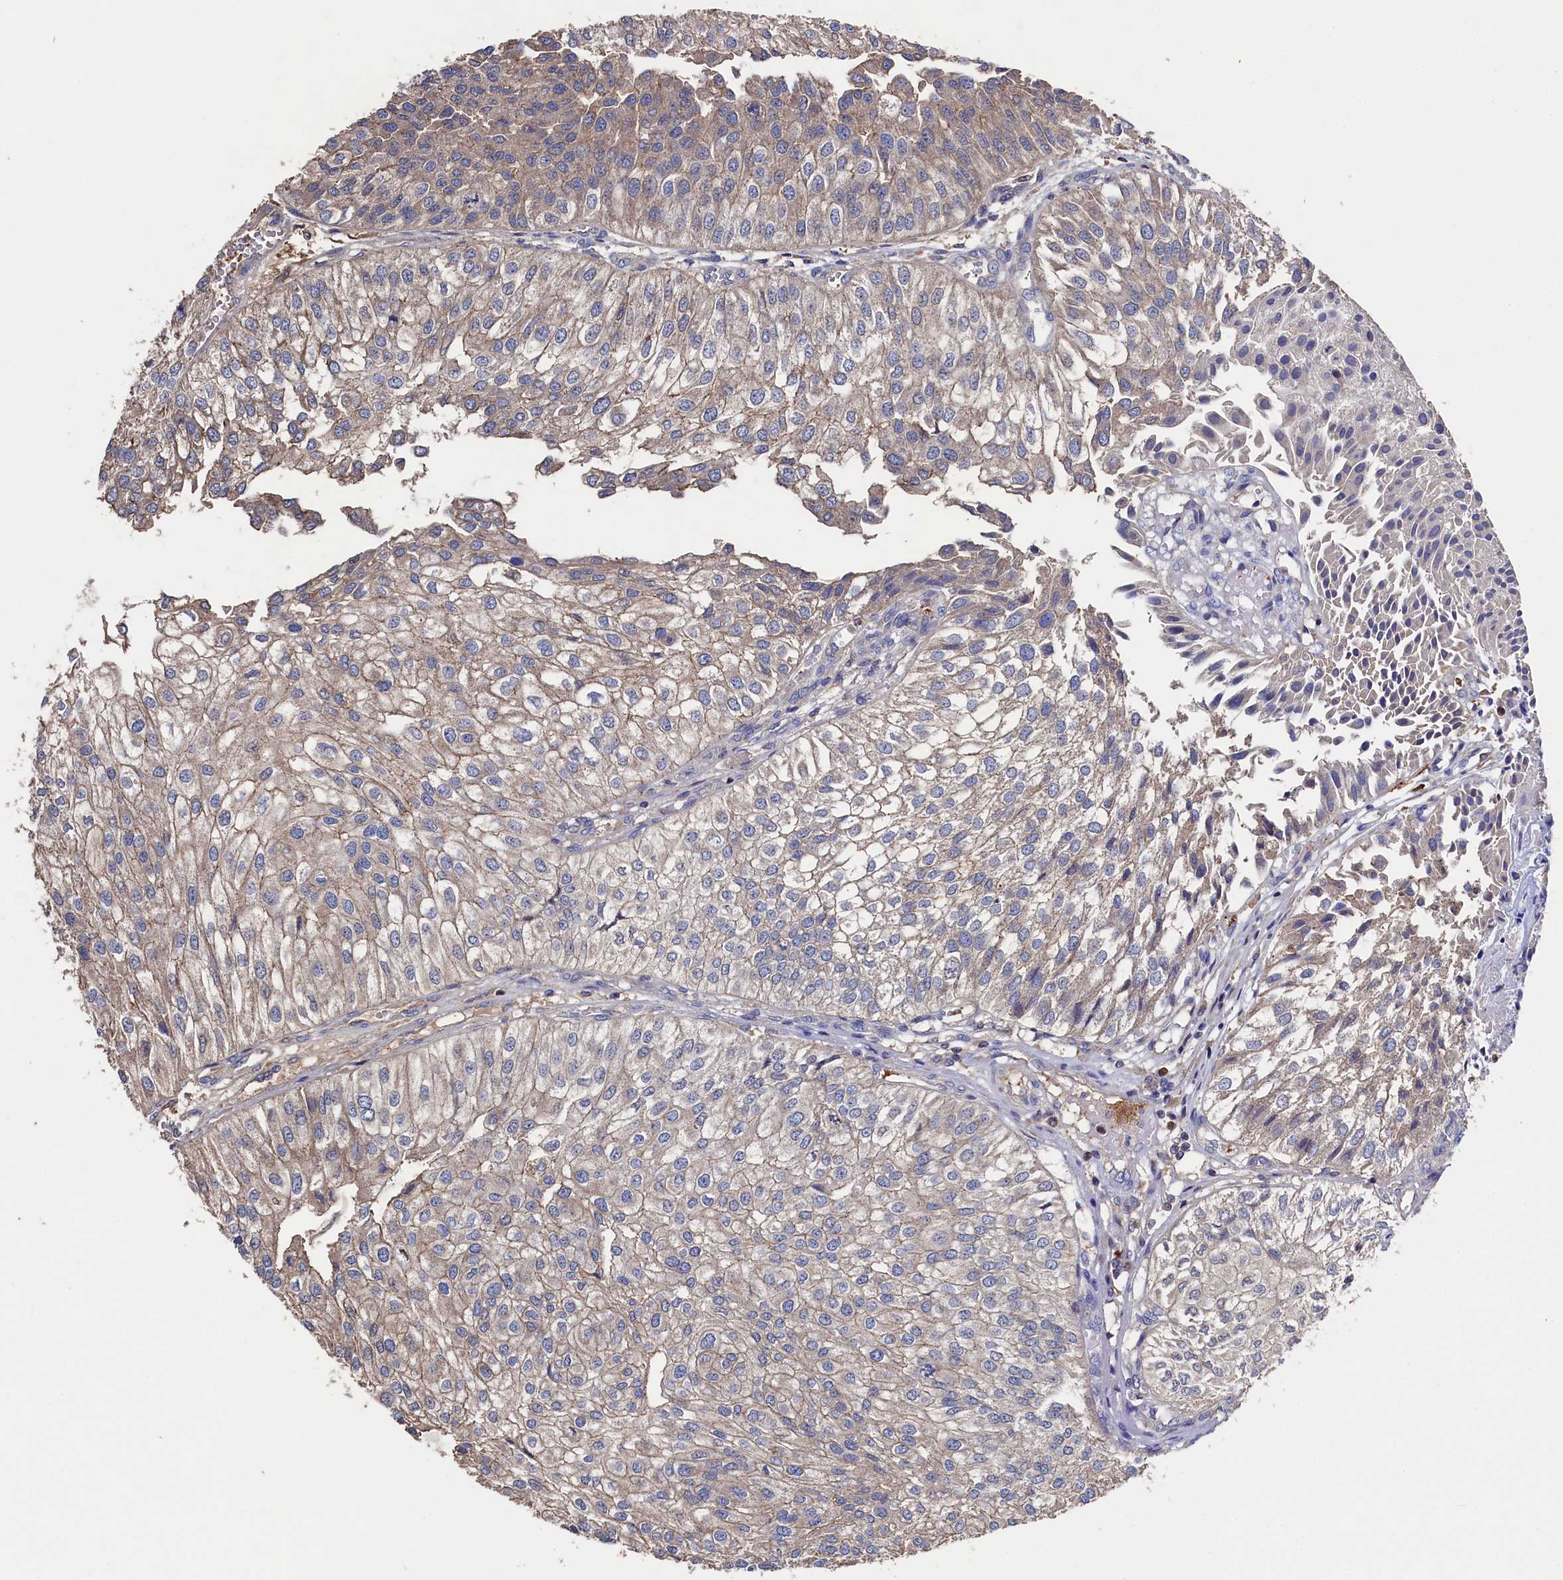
{"staining": {"intensity": "weak", "quantity": ">75%", "location": "cytoplasmic/membranous"}, "tissue": "urothelial cancer", "cell_type": "Tumor cells", "image_type": "cancer", "snomed": [{"axis": "morphology", "description": "Urothelial carcinoma, Low grade"}, {"axis": "topography", "description": "Urinary bladder"}], "caption": "A micrograph showing weak cytoplasmic/membranous expression in about >75% of tumor cells in urothelial carcinoma (low-grade), as visualized by brown immunohistochemical staining.", "gene": "TK2", "patient": {"sex": "female", "age": 89}}